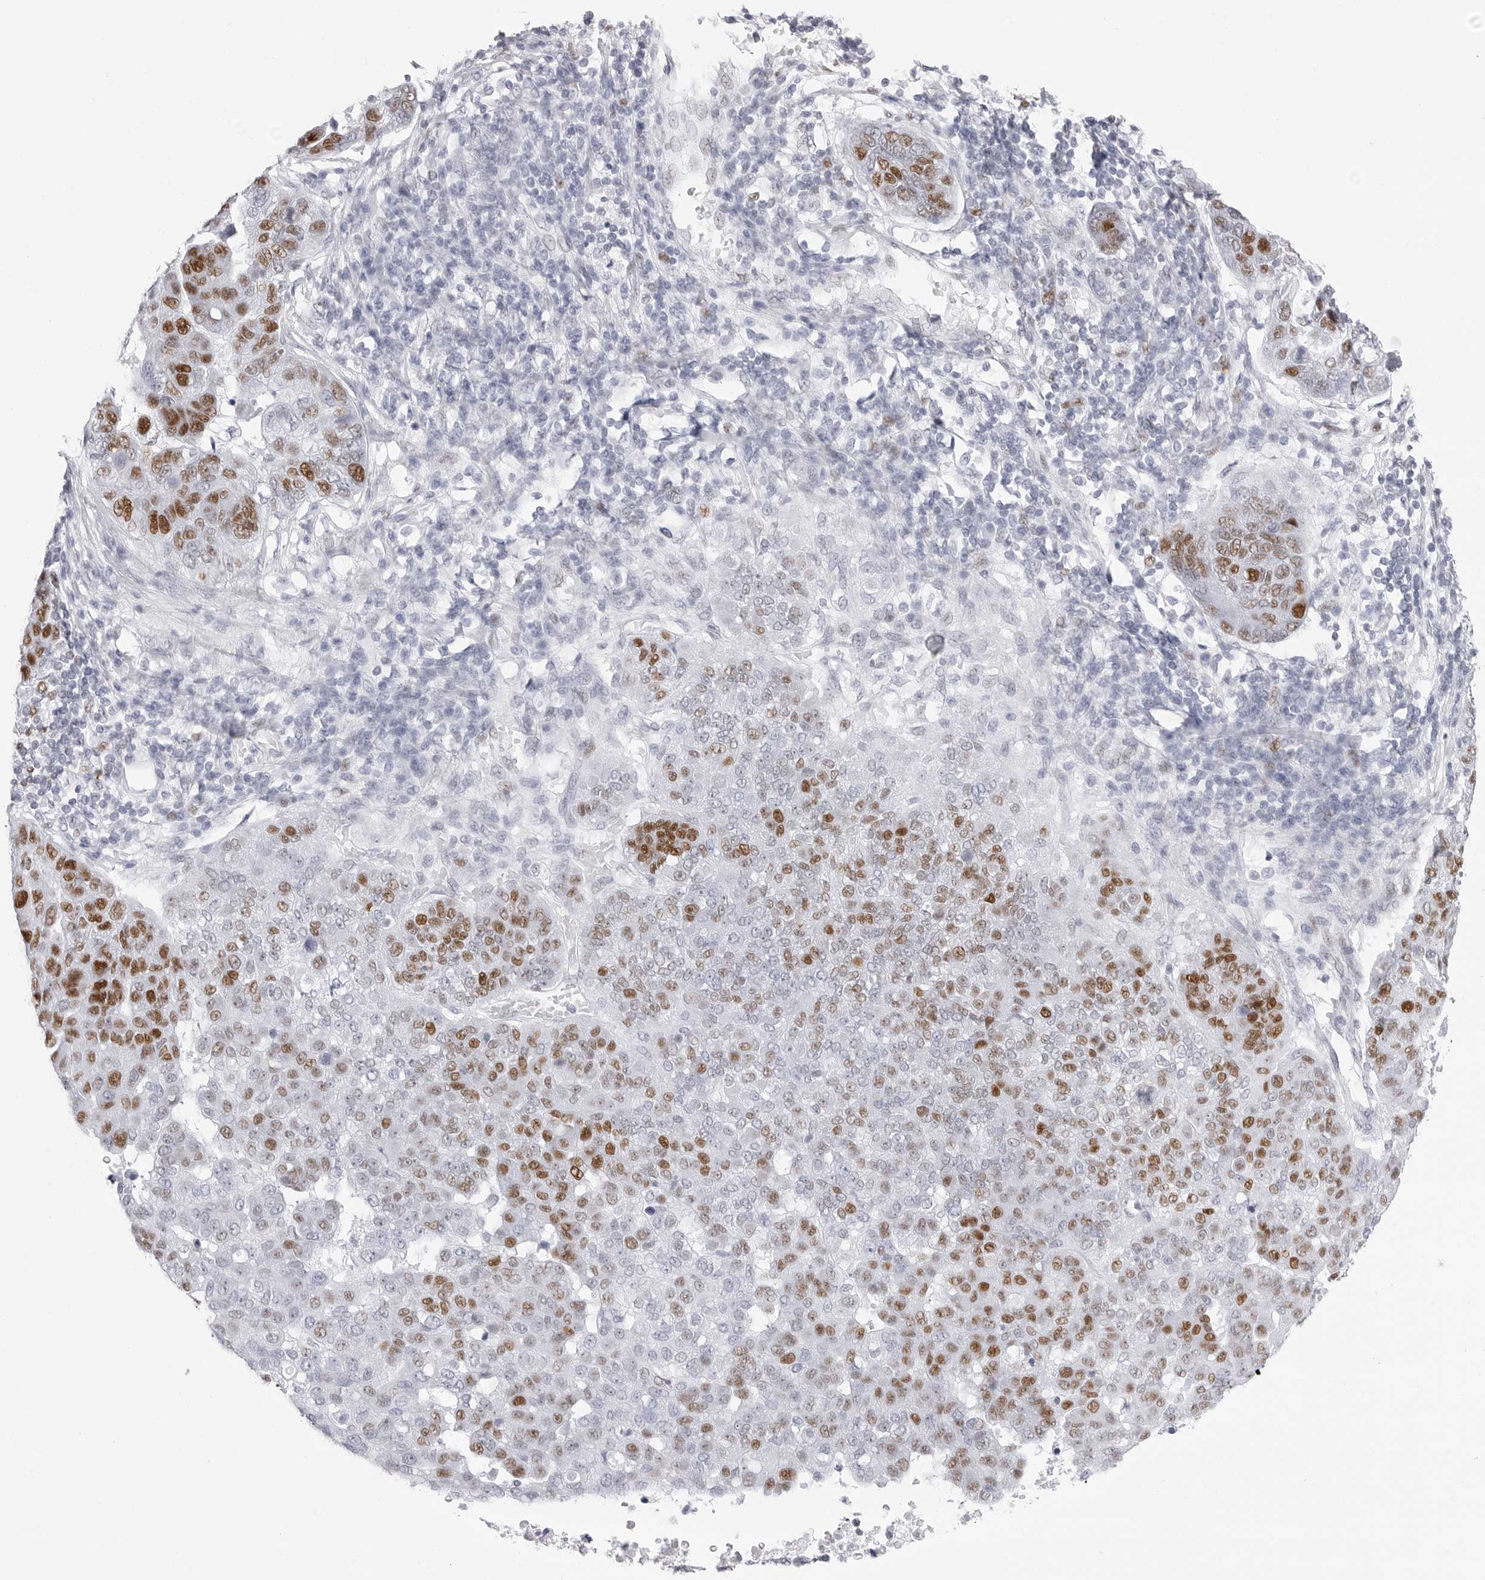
{"staining": {"intensity": "strong", "quantity": "25%-75%", "location": "nuclear"}, "tissue": "pancreatic cancer", "cell_type": "Tumor cells", "image_type": "cancer", "snomed": [{"axis": "morphology", "description": "Adenocarcinoma, NOS"}, {"axis": "topography", "description": "Pancreas"}], "caption": "IHC of adenocarcinoma (pancreatic) demonstrates high levels of strong nuclear staining in about 25%-75% of tumor cells. (DAB (3,3'-diaminobenzidine) IHC with brightfield microscopy, high magnification).", "gene": "NASP", "patient": {"sex": "female", "age": 61}}